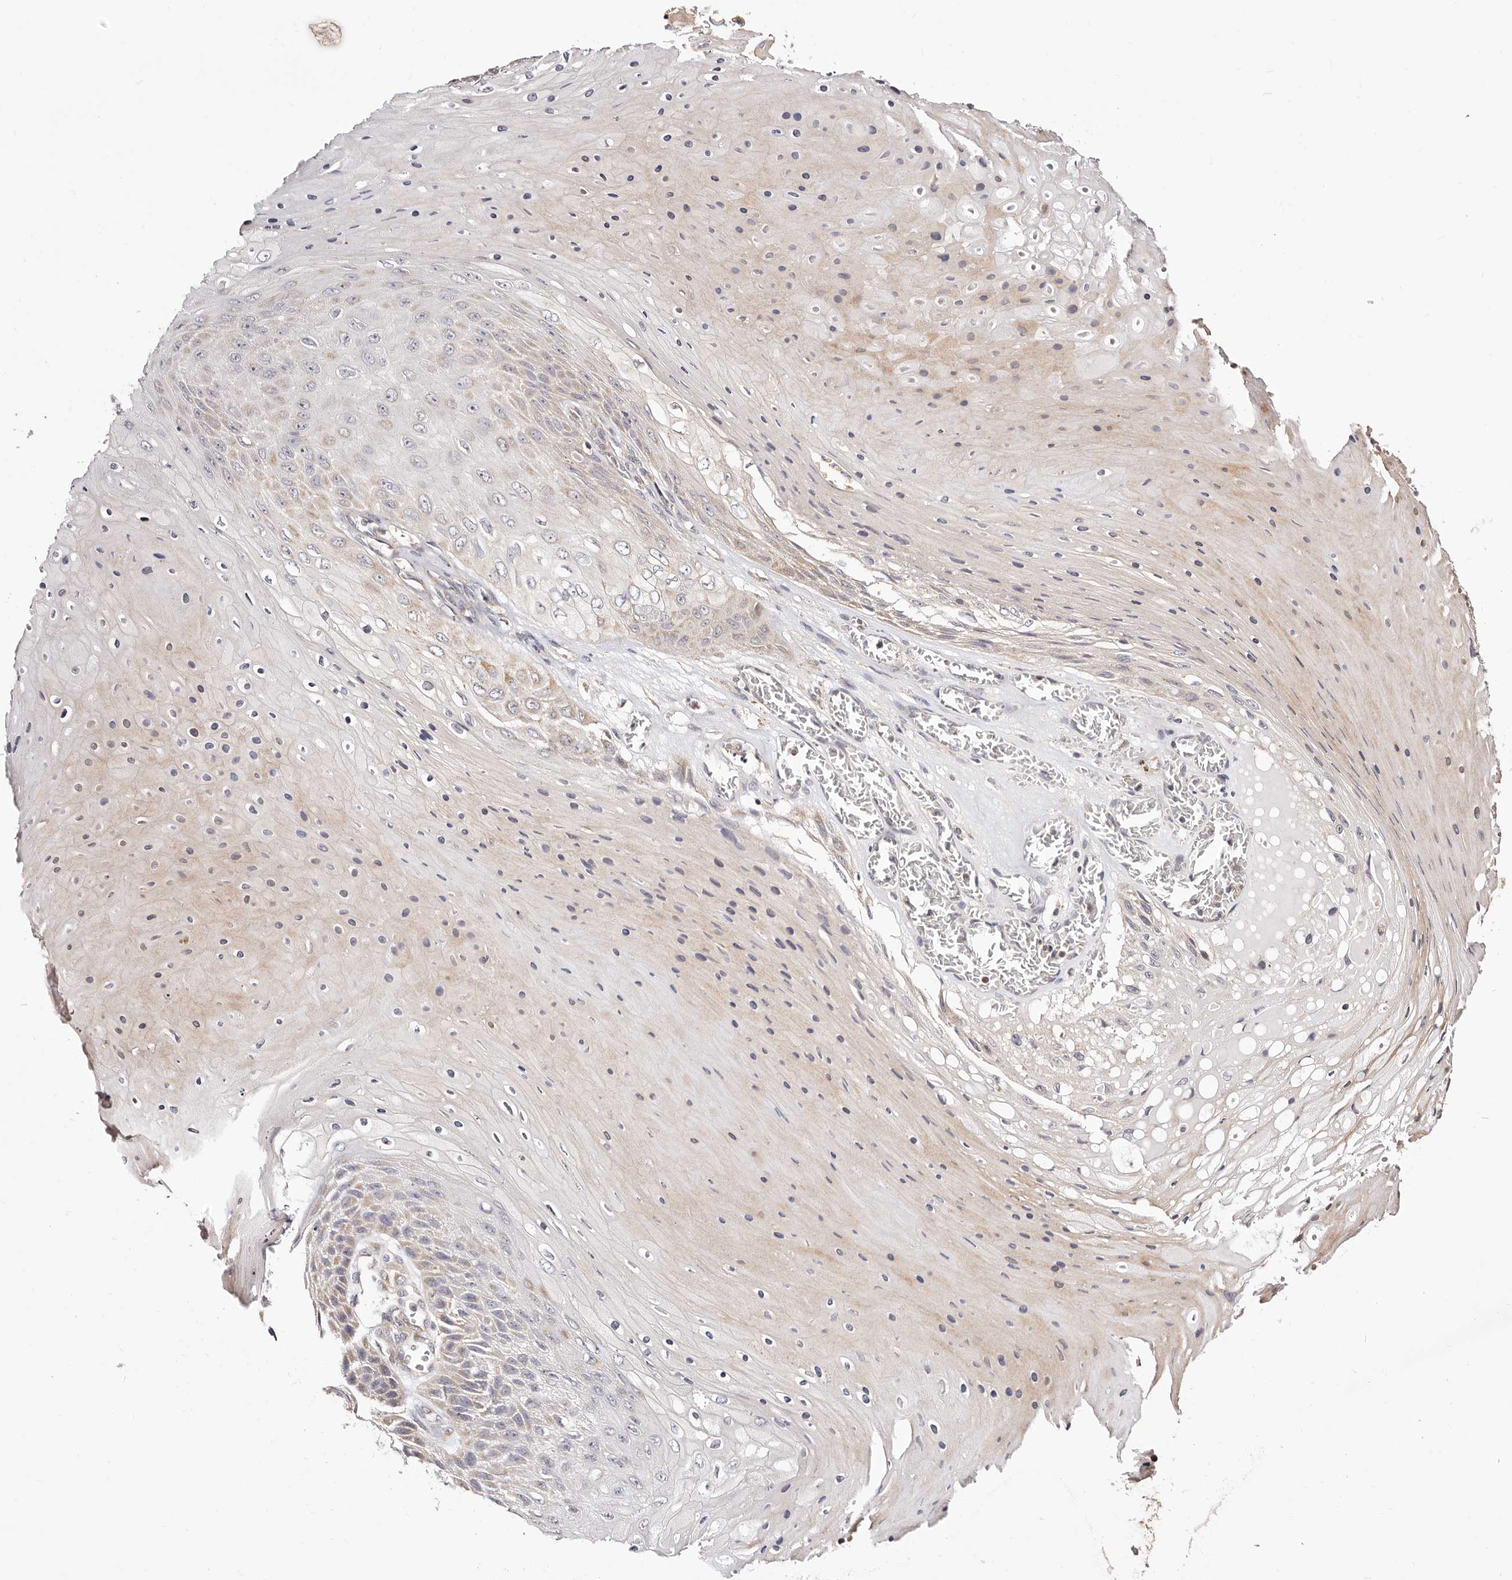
{"staining": {"intensity": "weak", "quantity": "25%-75%", "location": "cytoplasmic/membranous"}, "tissue": "skin cancer", "cell_type": "Tumor cells", "image_type": "cancer", "snomed": [{"axis": "morphology", "description": "Squamous cell carcinoma, NOS"}, {"axis": "topography", "description": "Skin"}], "caption": "Immunohistochemistry (IHC) of human skin squamous cell carcinoma exhibits low levels of weak cytoplasmic/membranous staining in about 25%-75% of tumor cells.", "gene": "MAPK1", "patient": {"sex": "female", "age": 88}}